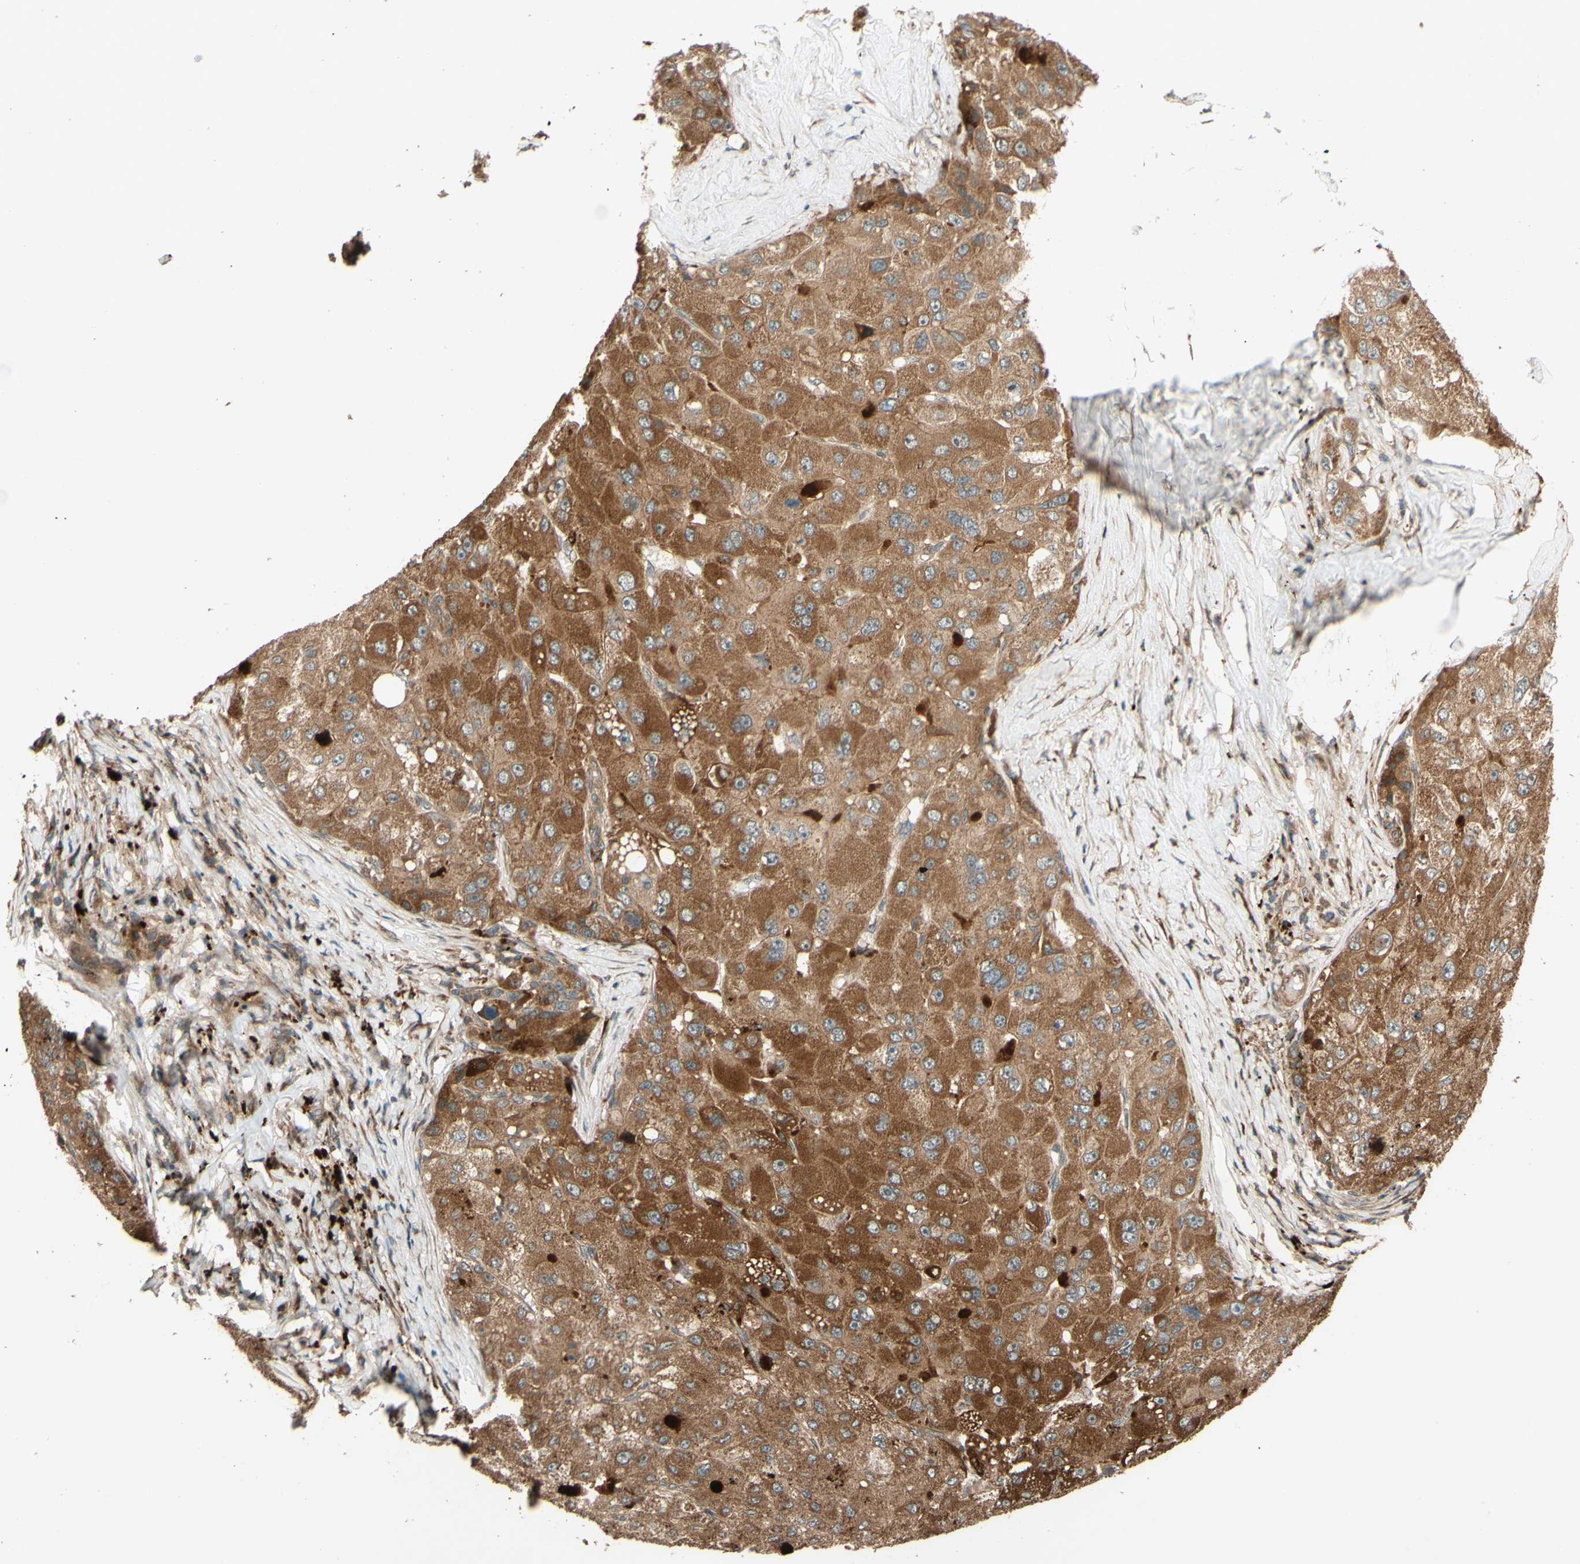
{"staining": {"intensity": "moderate", "quantity": ">75%", "location": "cytoplasmic/membranous"}, "tissue": "liver cancer", "cell_type": "Tumor cells", "image_type": "cancer", "snomed": [{"axis": "morphology", "description": "Carcinoma, Hepatocellular, NOS"}, {"axis": "topography", "description": "Liver"}], "caption": "Liver hepatocellular carcinoma tissue exhibits moderate cytoplasmic/membranous staining in approximately >75% of tumor cells, visualized by immunohistochemistry.", "gene": "RNF19A", "patient": {"sex": "male", "age": 80}}